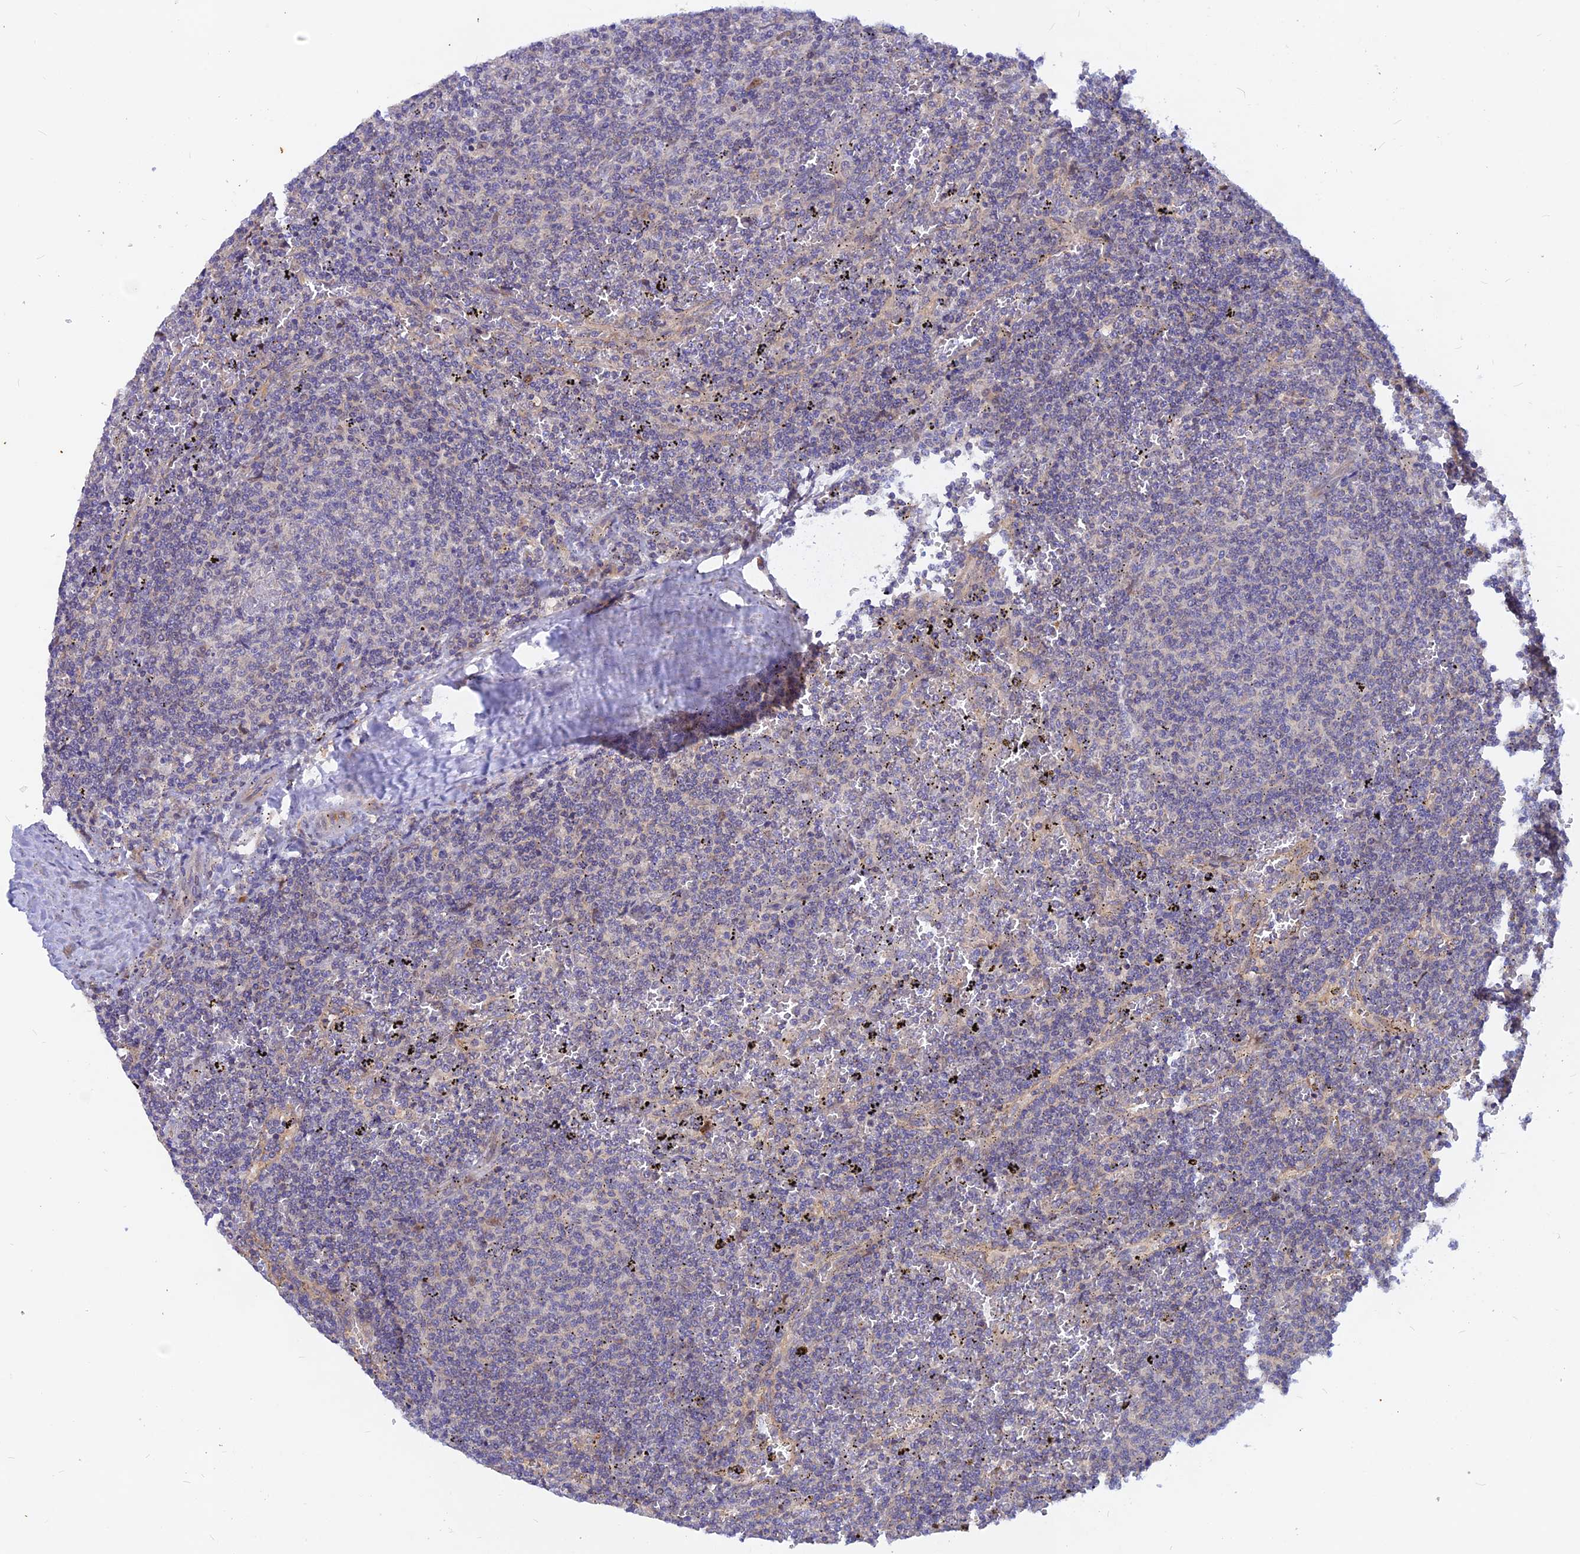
{"staining": {"intensity": "negative", "quantity": "none", "location": "none"}, "tissue": "lymphoma", "cell_type": "Tumor cells", "image_type": "cancer", "snomed": [{"axis": "morphology", "description": "Malignant lymphoma, non-Hodgkin's type, Low grade"}, {"axis": "topography", "description": "Spleen"}], "caption": "Photomicrograph shows no protein staining in tumor cells of malignant lymphoma, non-Hodgkin's type (low-grade) tissue. (Immunohistochemistry, brightfield microscopy, high magnification).", "gene": "DNAJC16", "patient": {"sex": "female", "age": 50}}